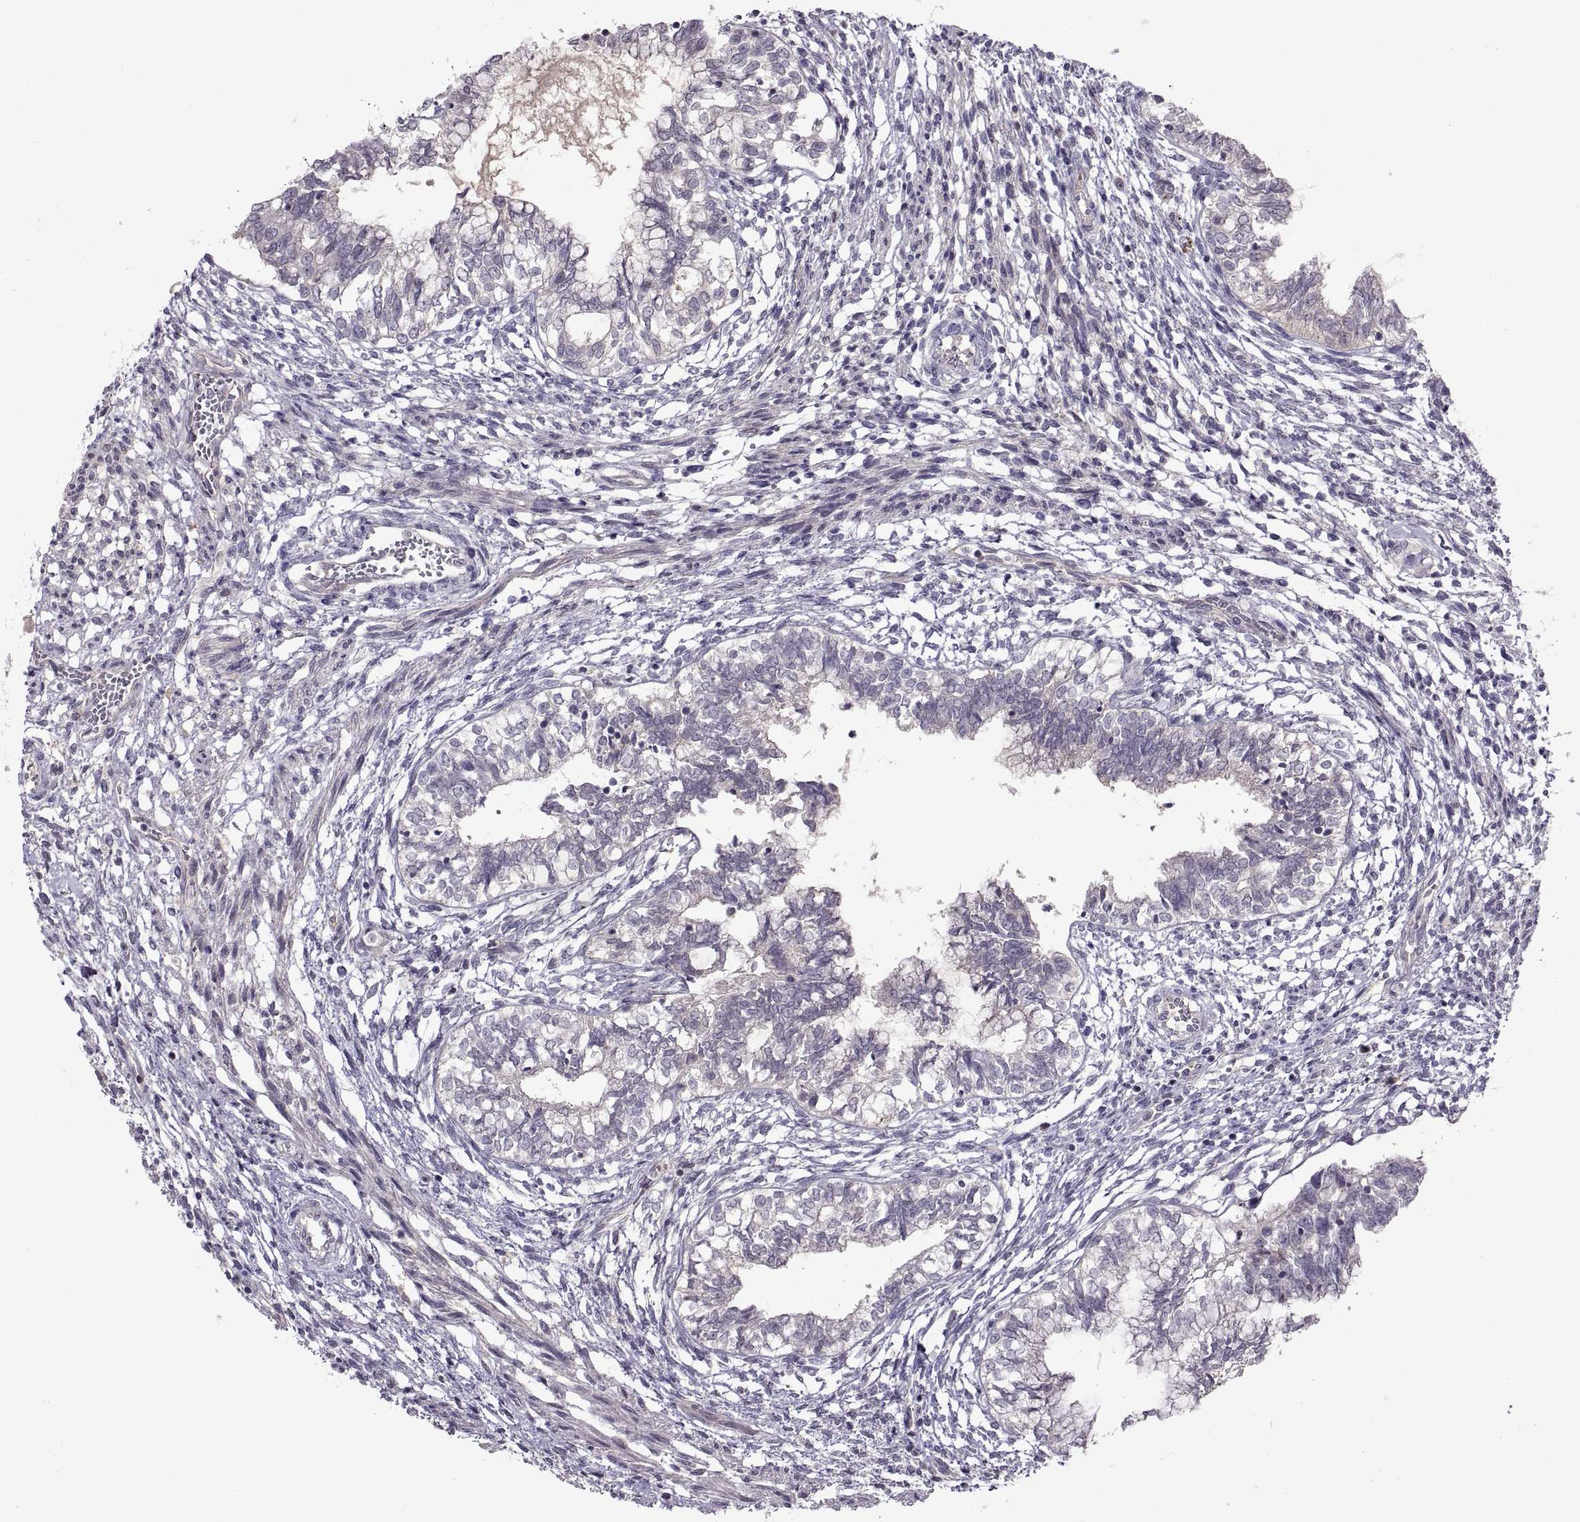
{"staining": {"intensity": "negative", "quantity": "none", "location": "none"}, "tissue": "testis cancer", "cell_type": "Tumor cells", "image_type": "cancer", "snomed": [{"axis": "morphology", "description": "Carcinoma, Embryonal, NOS"}, {"axis": "topography", "description": "Testis"}], "caption": "Immunohistochemical staining of human testis embryonal carcinoma exhibits no significant staining in tumor cells. (DAB (3,3'-diaminobenzidine) immunohistochemistry visualized using brightfield microscopy, high magnification).", "gene": "NMNAT2", "patient": {"sex": "male", "age": 37}}